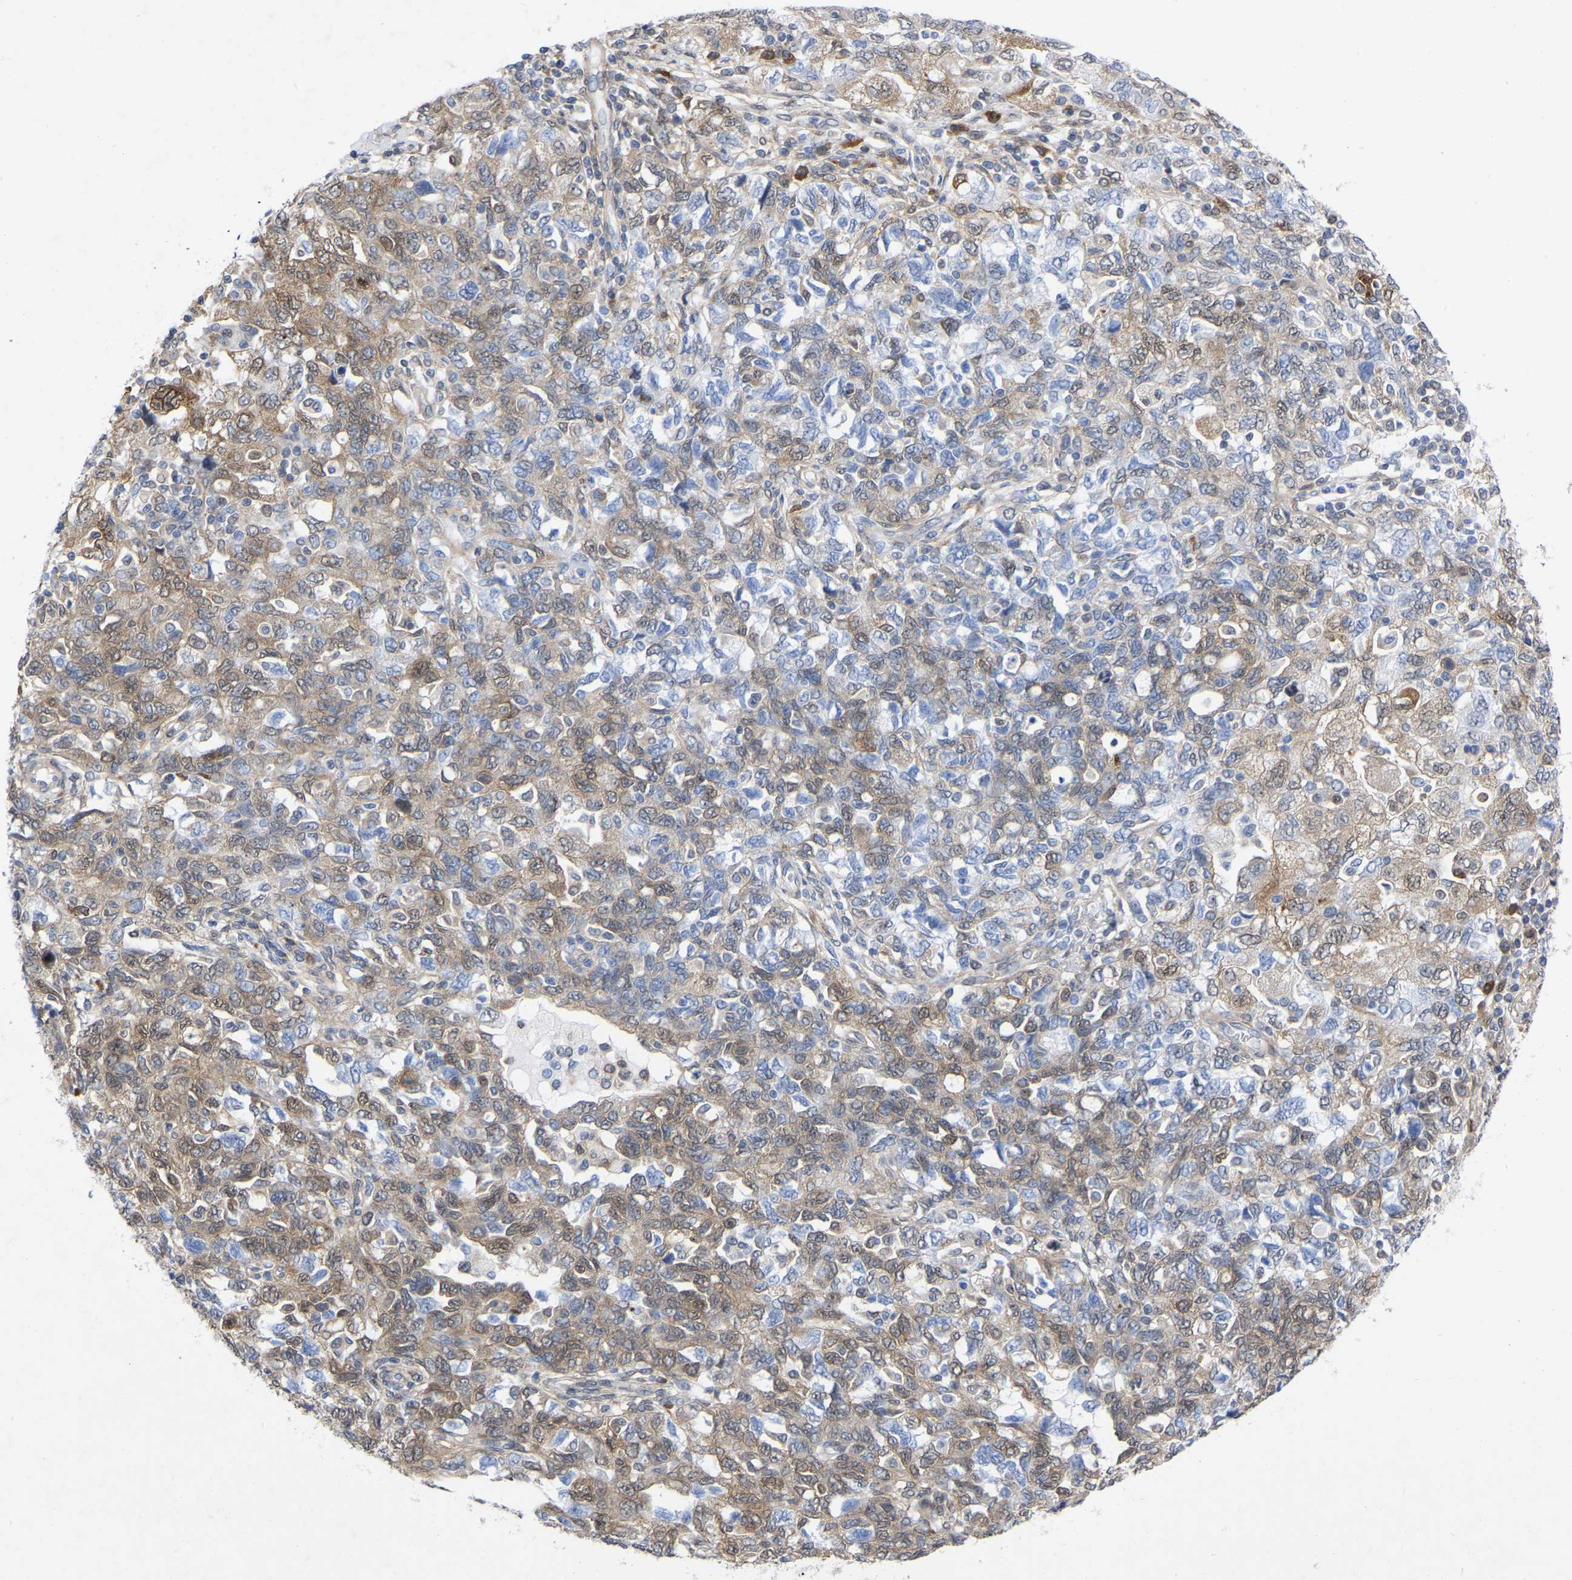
{"staining": {"intensity": "weak", "quantity": "25%-75%", "location": "cytoplasmic/membranous,nuclear"}, "tissue": "ovarian cancer", "cell_type": "Tumor cells", "image_type": "cancer", "snomed": [{"axis": "morphology", "description": "Carcinoma, NOS"}, {"axis": "morphology", "description": "Cystadenocarcinoma, serous, NOS"}, {"axis": "topography", "description": "Ovary"}], "caption": "There is low levels of weak cytoplasmic/membranous and nuclear expression in tumor cells of carcinoma (ovarian), as demonstrated by immunohistochemical staining (brown color).", "gene": "UBE4B", "patient": {"sex": "female", "age": 69}}